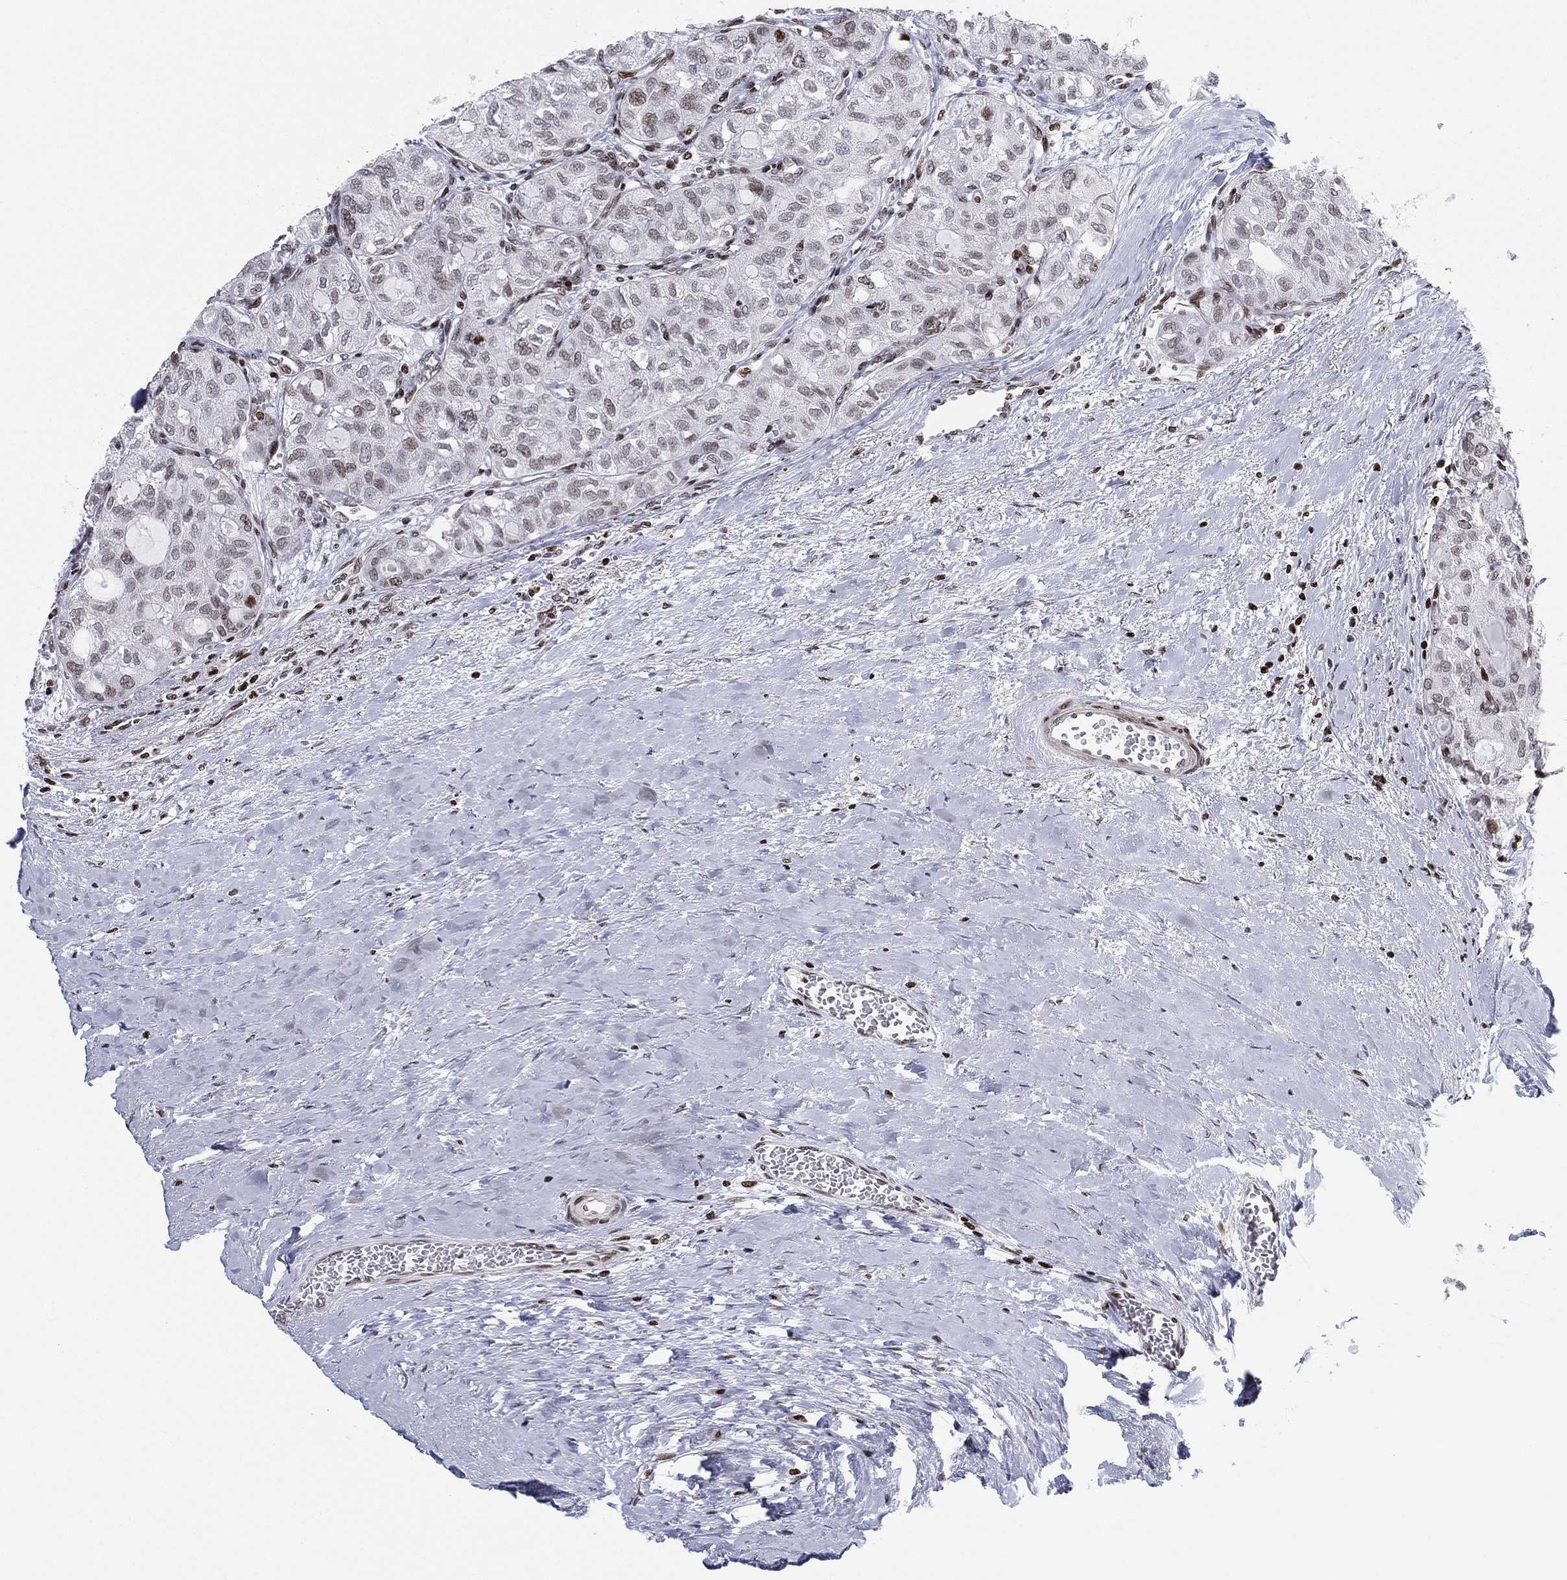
{"staining": {"intensity": "moderate", "quantity": "<25%", "location": "nuclear"}, "tissue": "thyroid cancer", "cell_type": "Tumor cells", "image_type": "cancer", "snomed": [{"axis": "morphology", "description": "Follicular adenoma carcinoma, NOS"}, {"axis": "topography", "description": "Thyroid gland"}], "caption": "Immunohistochemistry (IHC) micrograph of human follicular adenoma carcinoma (thyroid) stained for a protein (brown), which exhibits low levels of moderate nuclear positivity in about <25% of tumor cells.", "gene": "MFSD14A", "patient": {"sex": "male", "age": 75}}